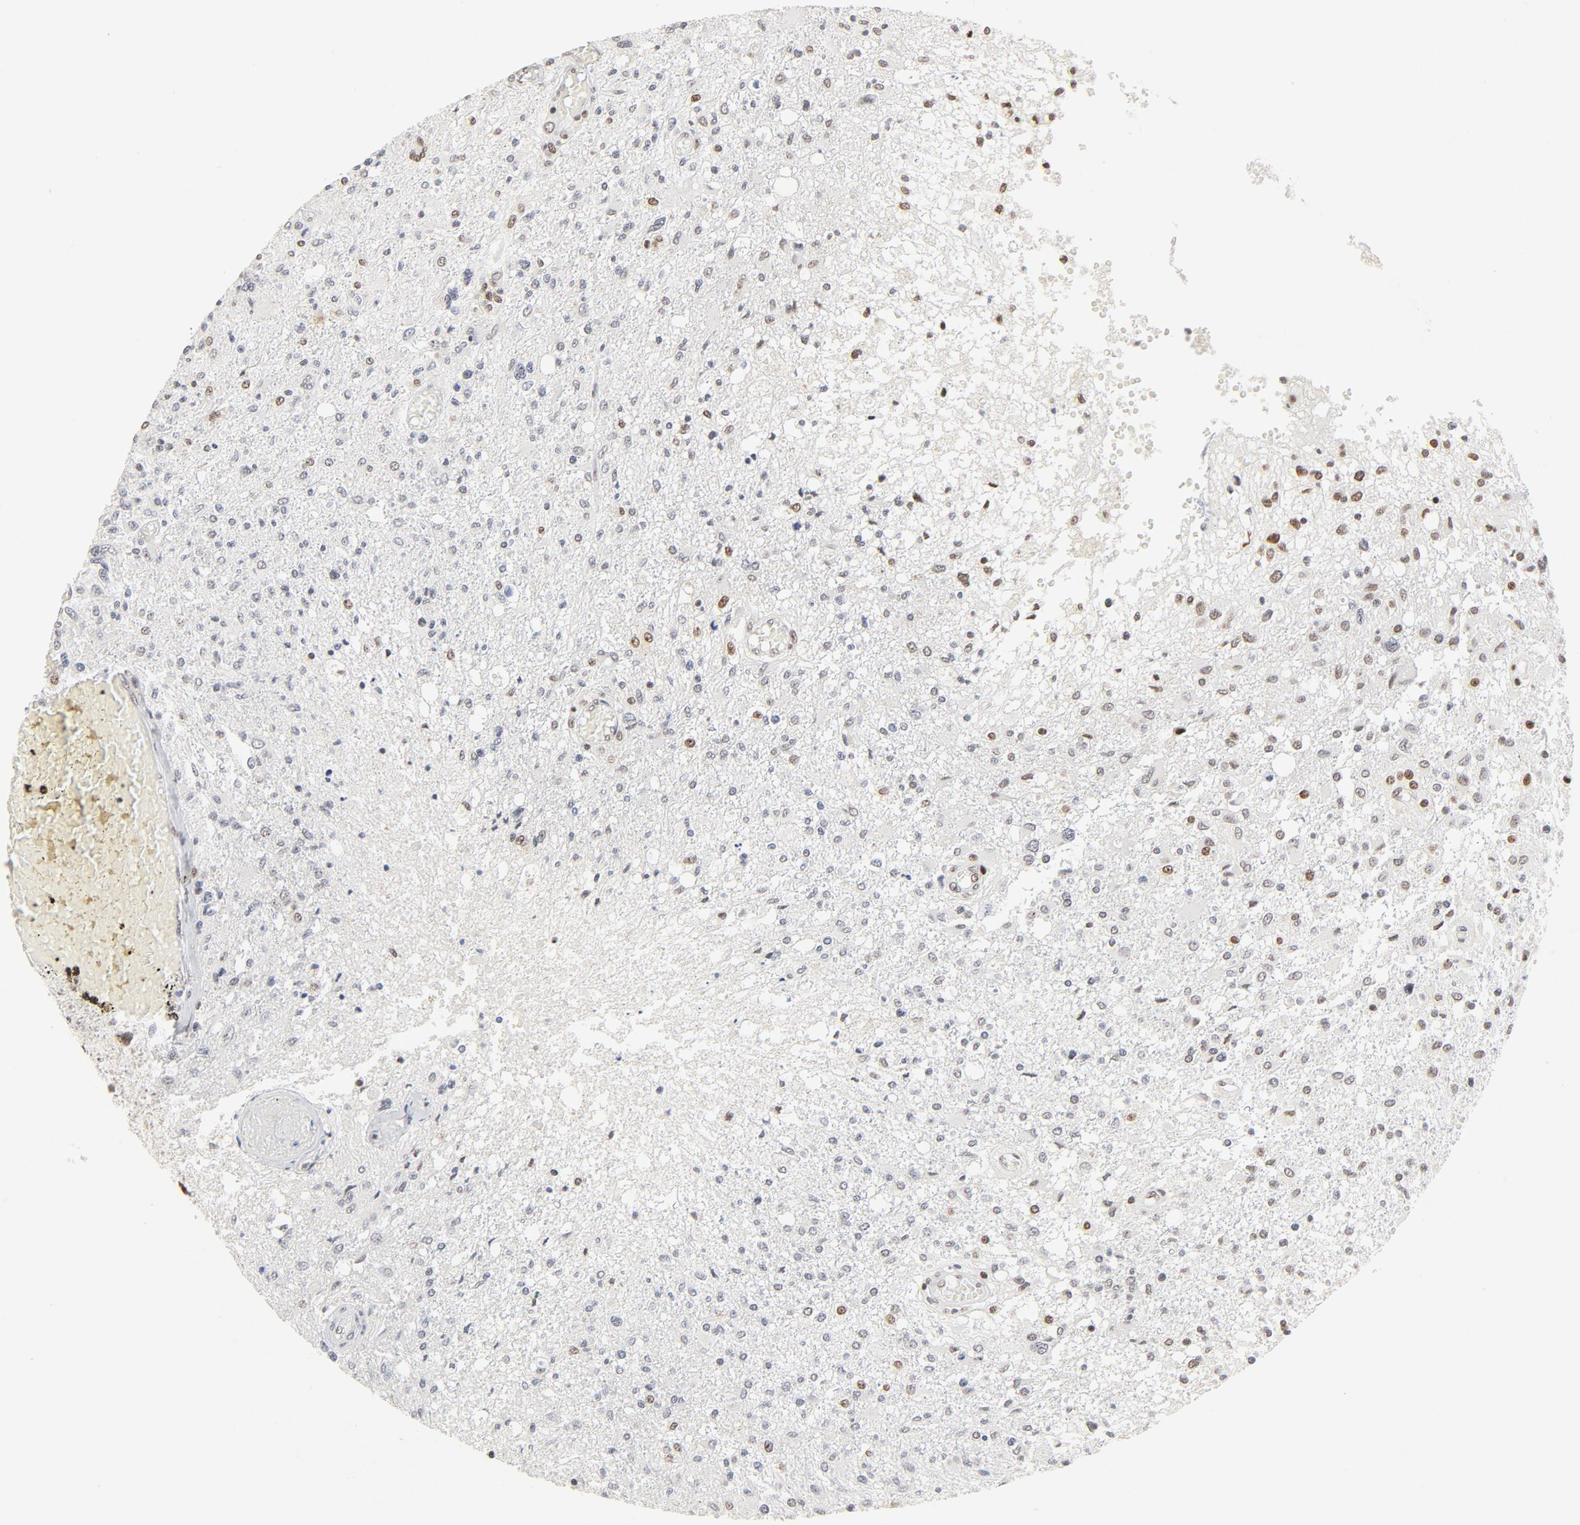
{"staining": {"intensity": "moderate", "quantity": "25%-75%", "location": "nuclear"}, "tissue": "glioma", "cell_type": "Tumor cells", "image_type": "cancer", "snomed": [{"axis": "morphology", "description": "Glioma, malignant, High grade"}, {"axis": "topography", "description": "Cerebral cortex"}], "caption": "Protein analysis of high-grade glioma (malignant) tissue displays moderate nuclear staining in approximately 25%-75% of tumor cells.", "gene": "GTF2H1", "patient": {"sex": "male", "age": 76}}